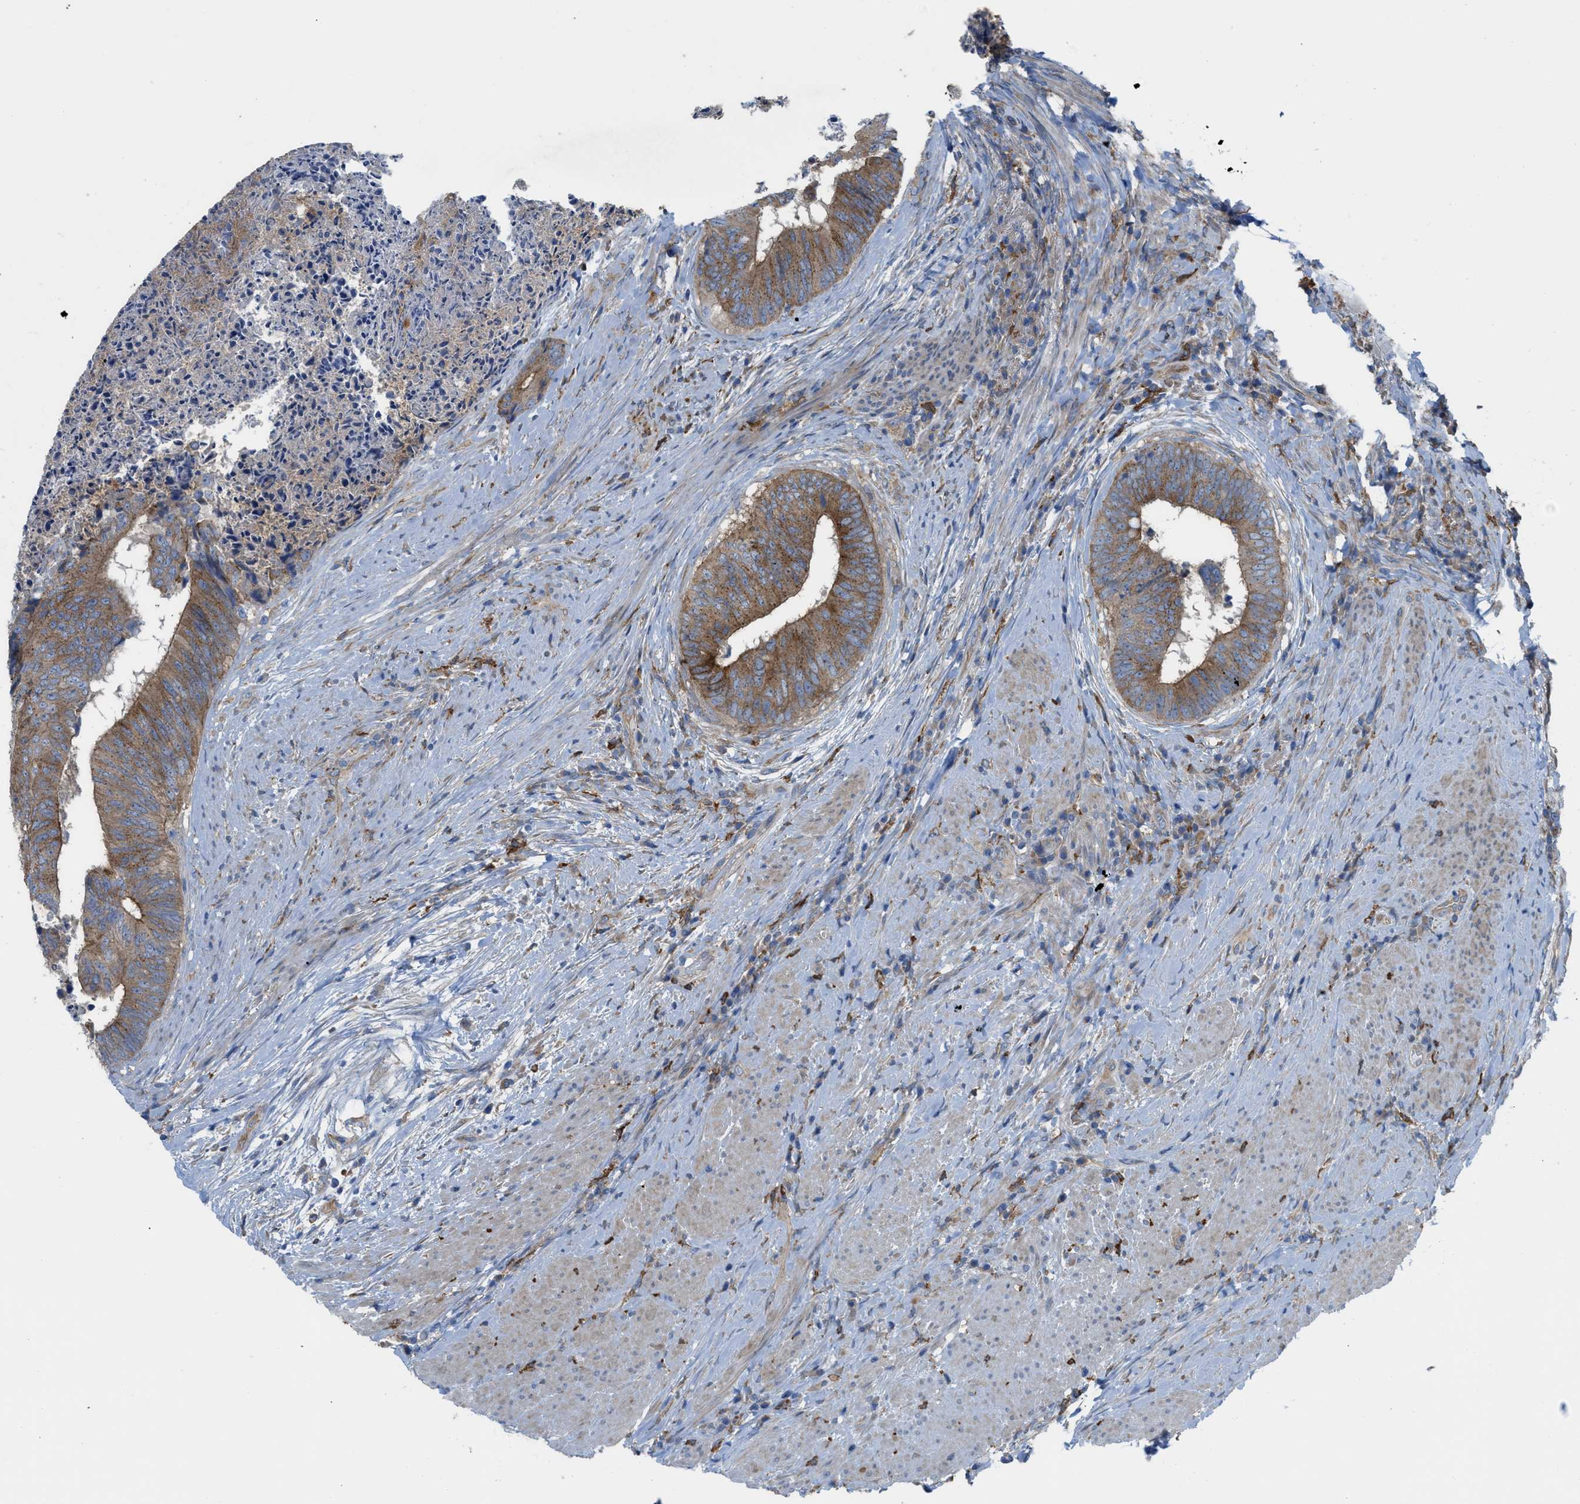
{"staining": {"intensity": "moderate", "quantity": ">75%", "location": "cytoplasmic/membranous"}, "tissue": "colorectal cancer", "cell_type": "Tumor cells", "image_type": "cancer", "snomed": [{"axis": "morphology", "description": "Adenocarcinoma, NOS"}, {"axis": "topography", "description": "Rectum"}], "caption": "Colorectal cancer (adenocarcinoma) stained with a brown dye shows moderate cytoplasmic/membranous positive staining in about >75% of tumor cells.", "gene": "EGFR", "patient": {"sex": "male", "age": 72}}